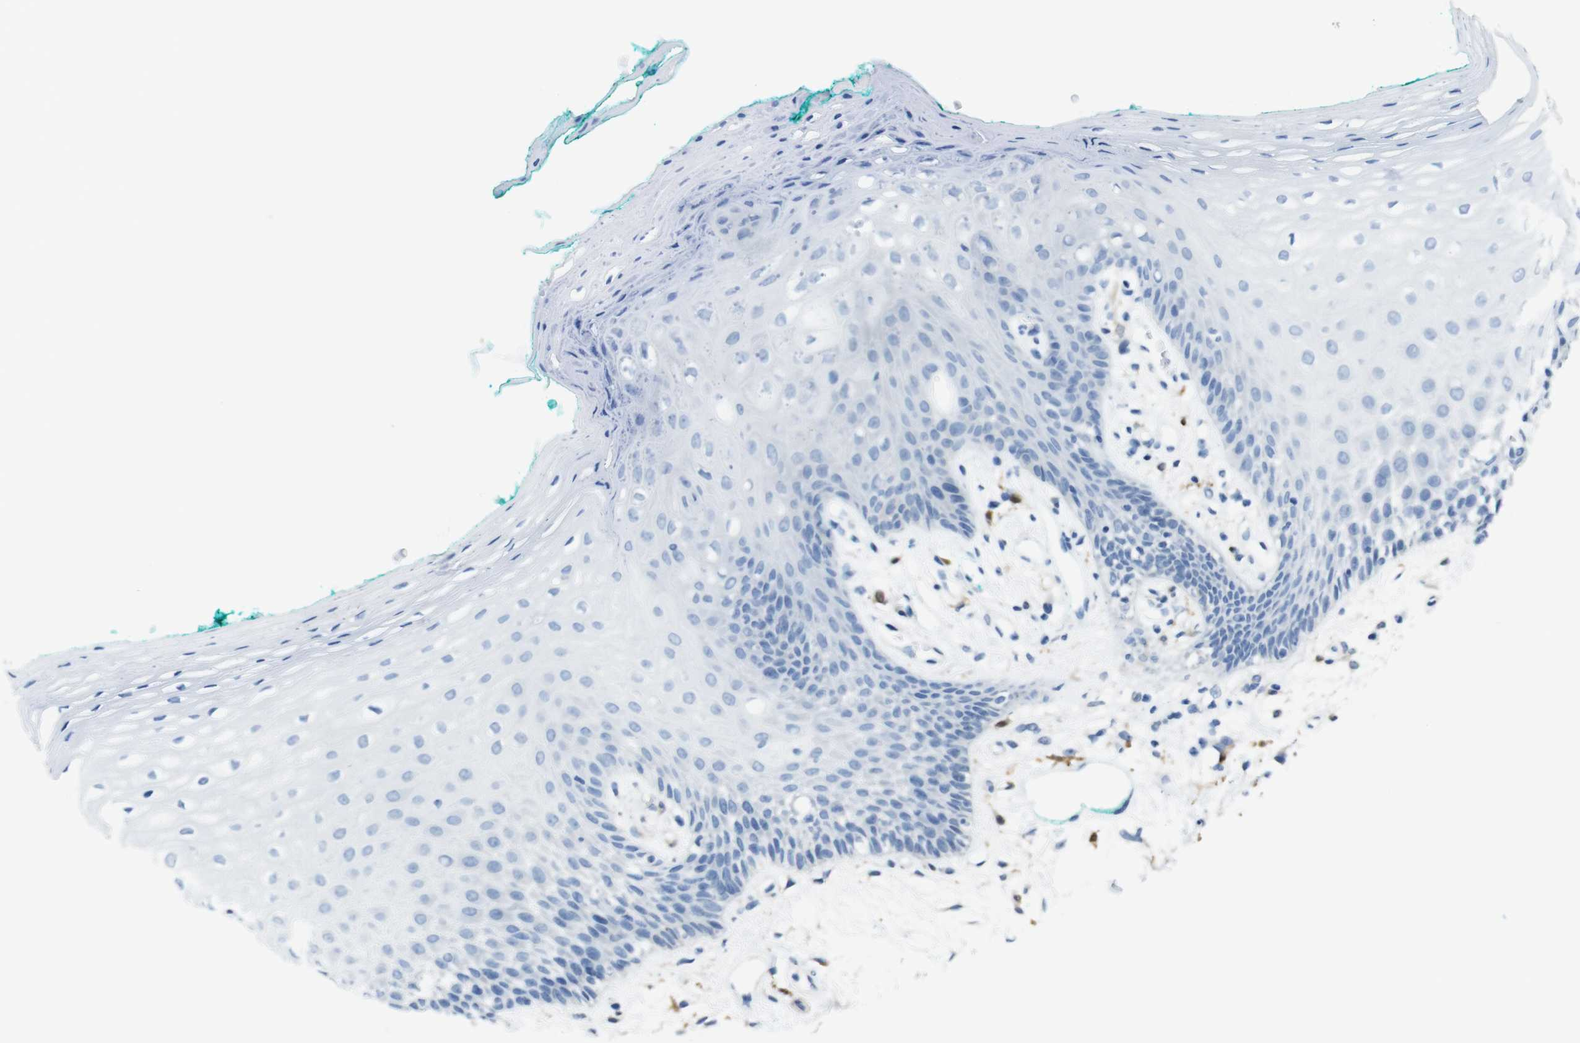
{"staining": {"intensity": "negative", "quantity": "none", "location": "none"}, "tissue": "oral mucosa", "cell_type": "Squamous epithelial cells", "image_type": "normal", "snomed": [{"axis": "morphology", "description": "Normal tissue, NOS"}, {"axis": "topography", "description": "Skeletal muscle"}, {"axis": "topography", "description": "Oral tissue"}, {"axis": "topography", "description": "Peripheral nerve tissue"}], "caption": "This is a micrograph of IHC staining of benign oral mucosa, which shows no staining in squamous epithelial cells. The staining was performed using DAB to visualize the protein expression in brown, while the nuclei were stained in blue with hematoxylin (Magnification: 20x).", "gene": "CLMN", "patient": {"sex": "female", "age": 84}}